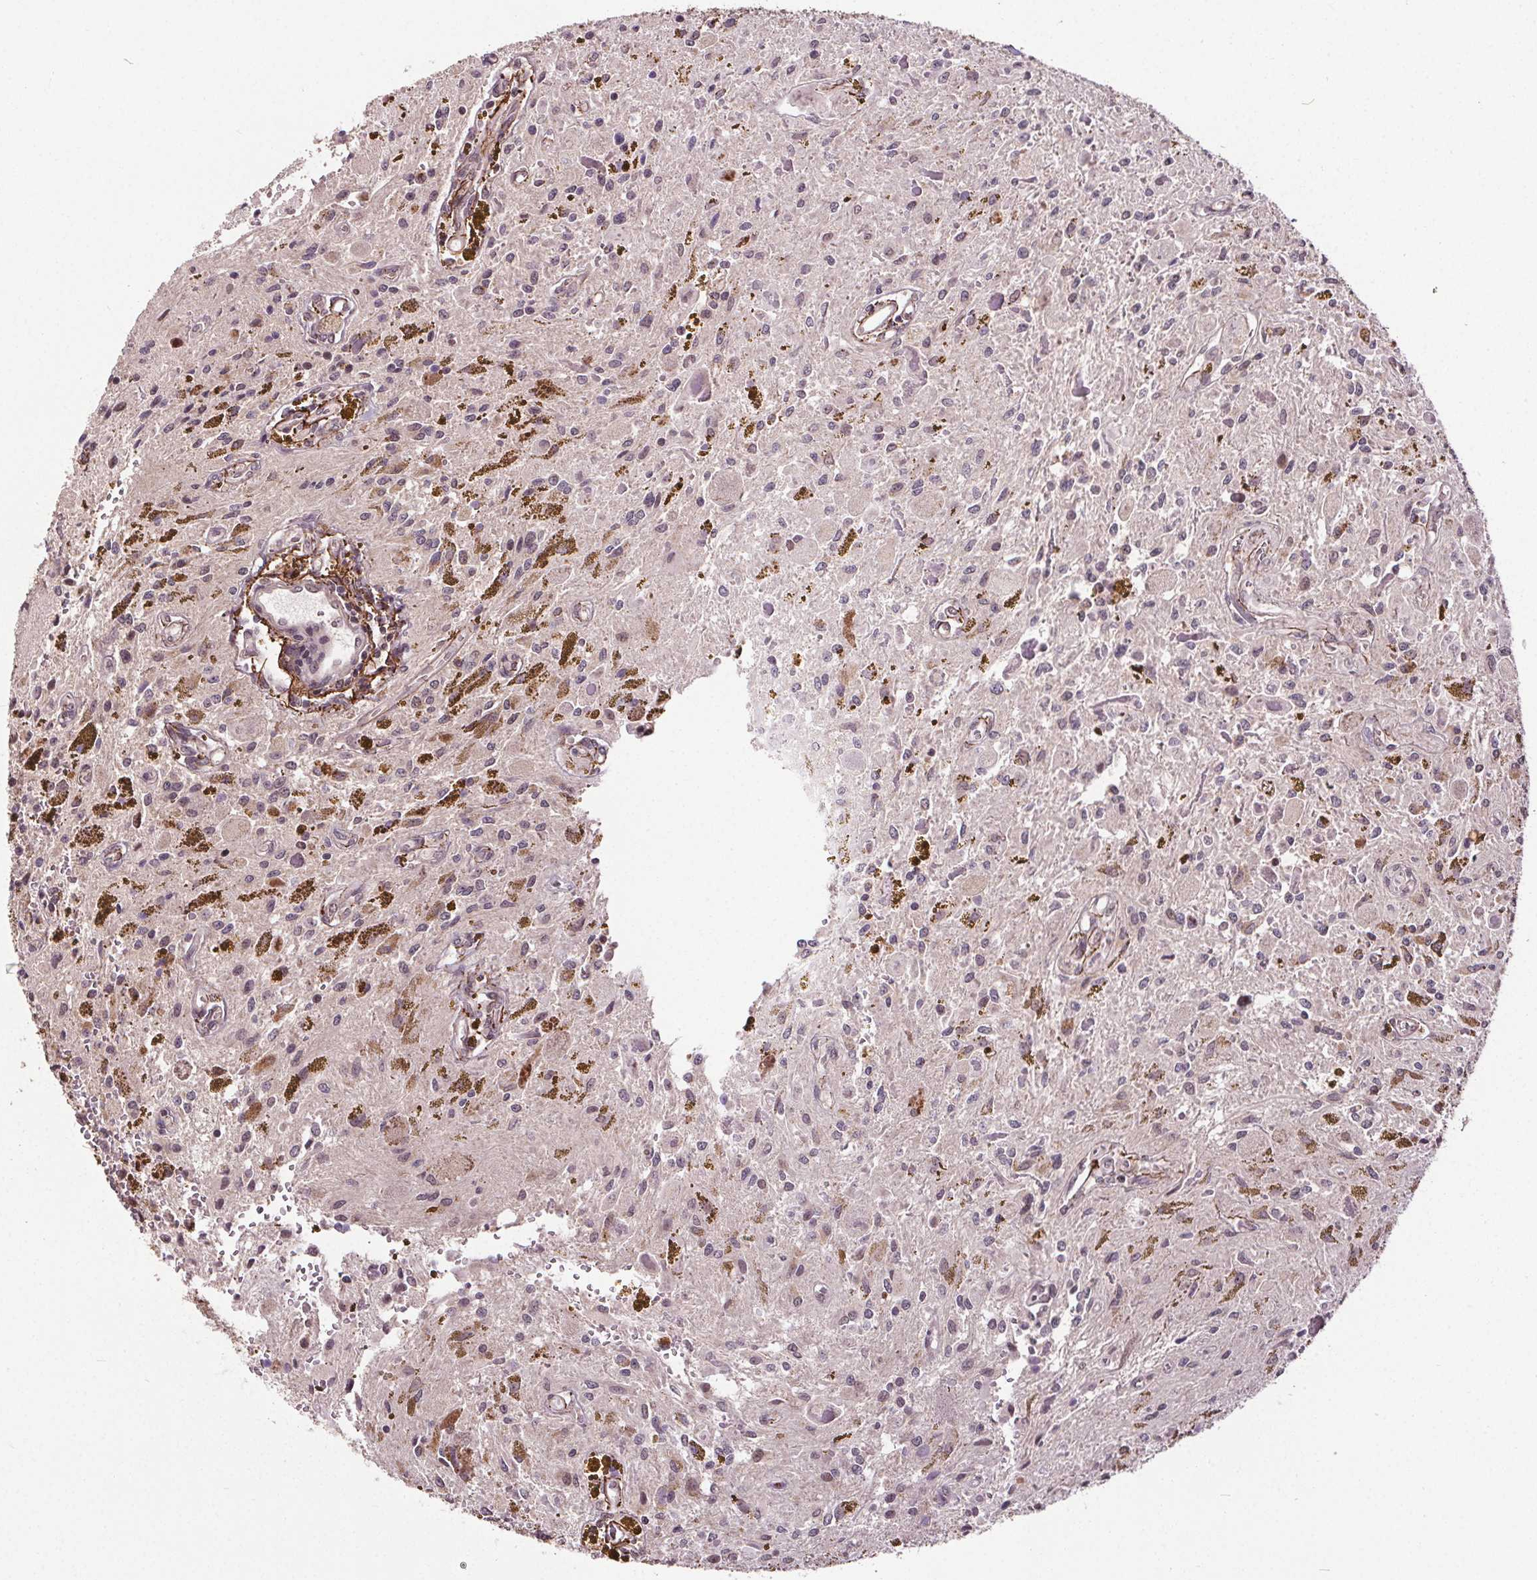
{"staining": {"intensity": "weak", "quantity": "<25%", "location": "nuclear"}, "tissue": "glioma", "cell_type": "Tumor cells", "image_type": "cancer", "snomed": [{"axis": "morphology", "description": "Glioma, malignant, Low grade"}, {"axis": "topography", "description": "Cerebellum"}], "caption": "The micrograph demonstrates no staining of tumor cells in glioma.", "gene": "KIAA0232", "patient": {"sex": "female", "age": 14}}